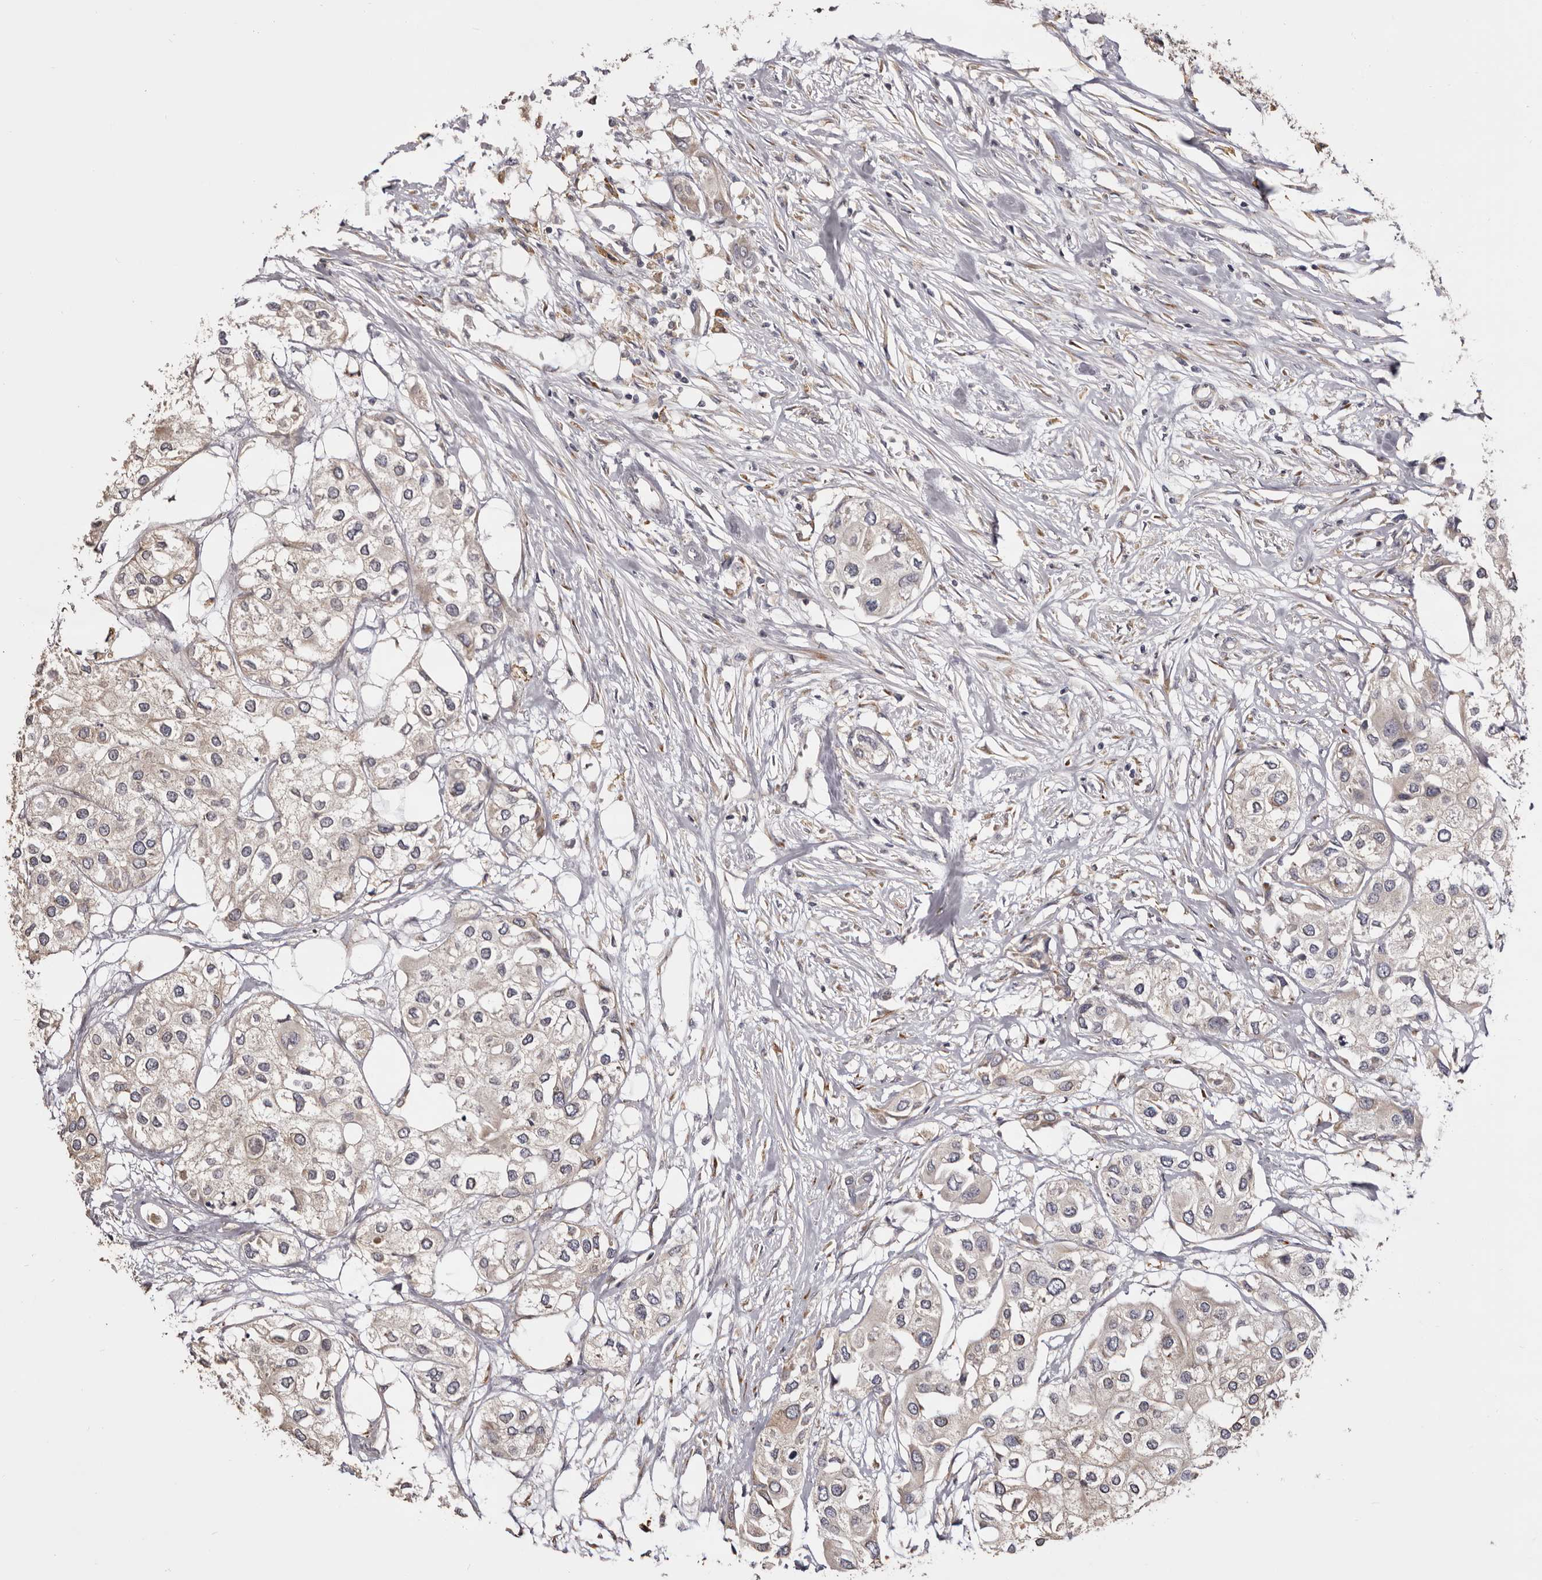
{"staining": {"intensity": "weak", "quantity": "<25%", "location": "cytoplasmic/membranous"}, "tissue": "urothelial cancer", "cell_type": "Tumor cells", "image_type": "cancer", "snomed": [{"axis": "morphology", "description": "Urothelial carcinoma, High grade"}, {"axis": "topography", "description": "Urinary bladder"}], "caption": "DAB immunohistochemical staining of human urothelial cancer reveals no significant staining in tumor cells.", "gene": "PIGX", "patient": {"sex": "male", "age": 64}}